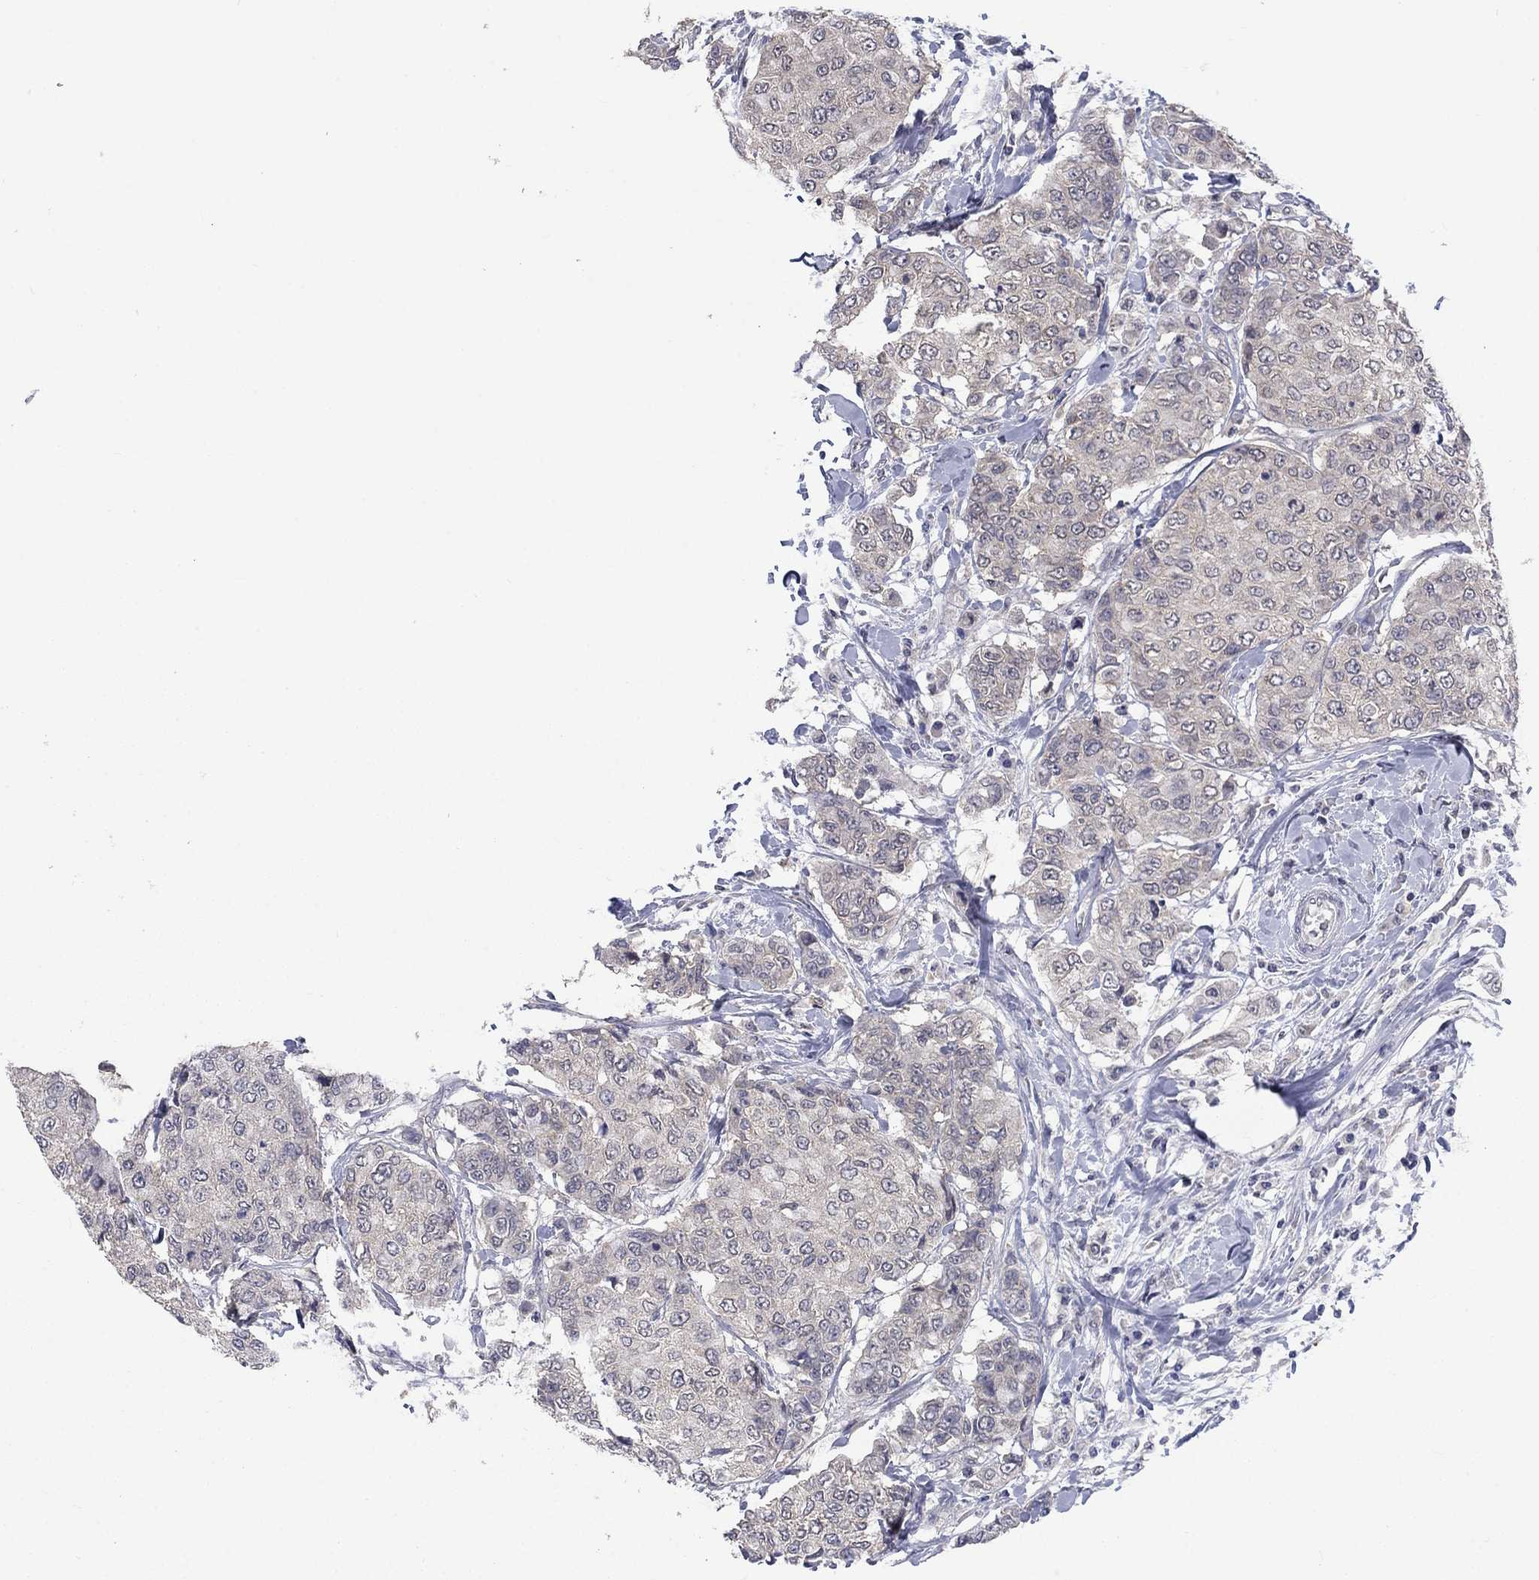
{"staining": {"intensity": "negative", "quantity": "none", "location": "none"}, "tissue": "breast cancer", "cell_type": "Tumor cells", "image_type": "cancer", "snomed": [{"axis": "morphology", "description": "Duct carcinoma"}, {"axis": "topography", "description": "Breast"}], "caption": "The IHC photomicrograph has no significant positivity in tumor cells of breast intraductal carcinoma tissue.", "gene": "SPATA33", "patient": {"sex": "female", "age": 27}}